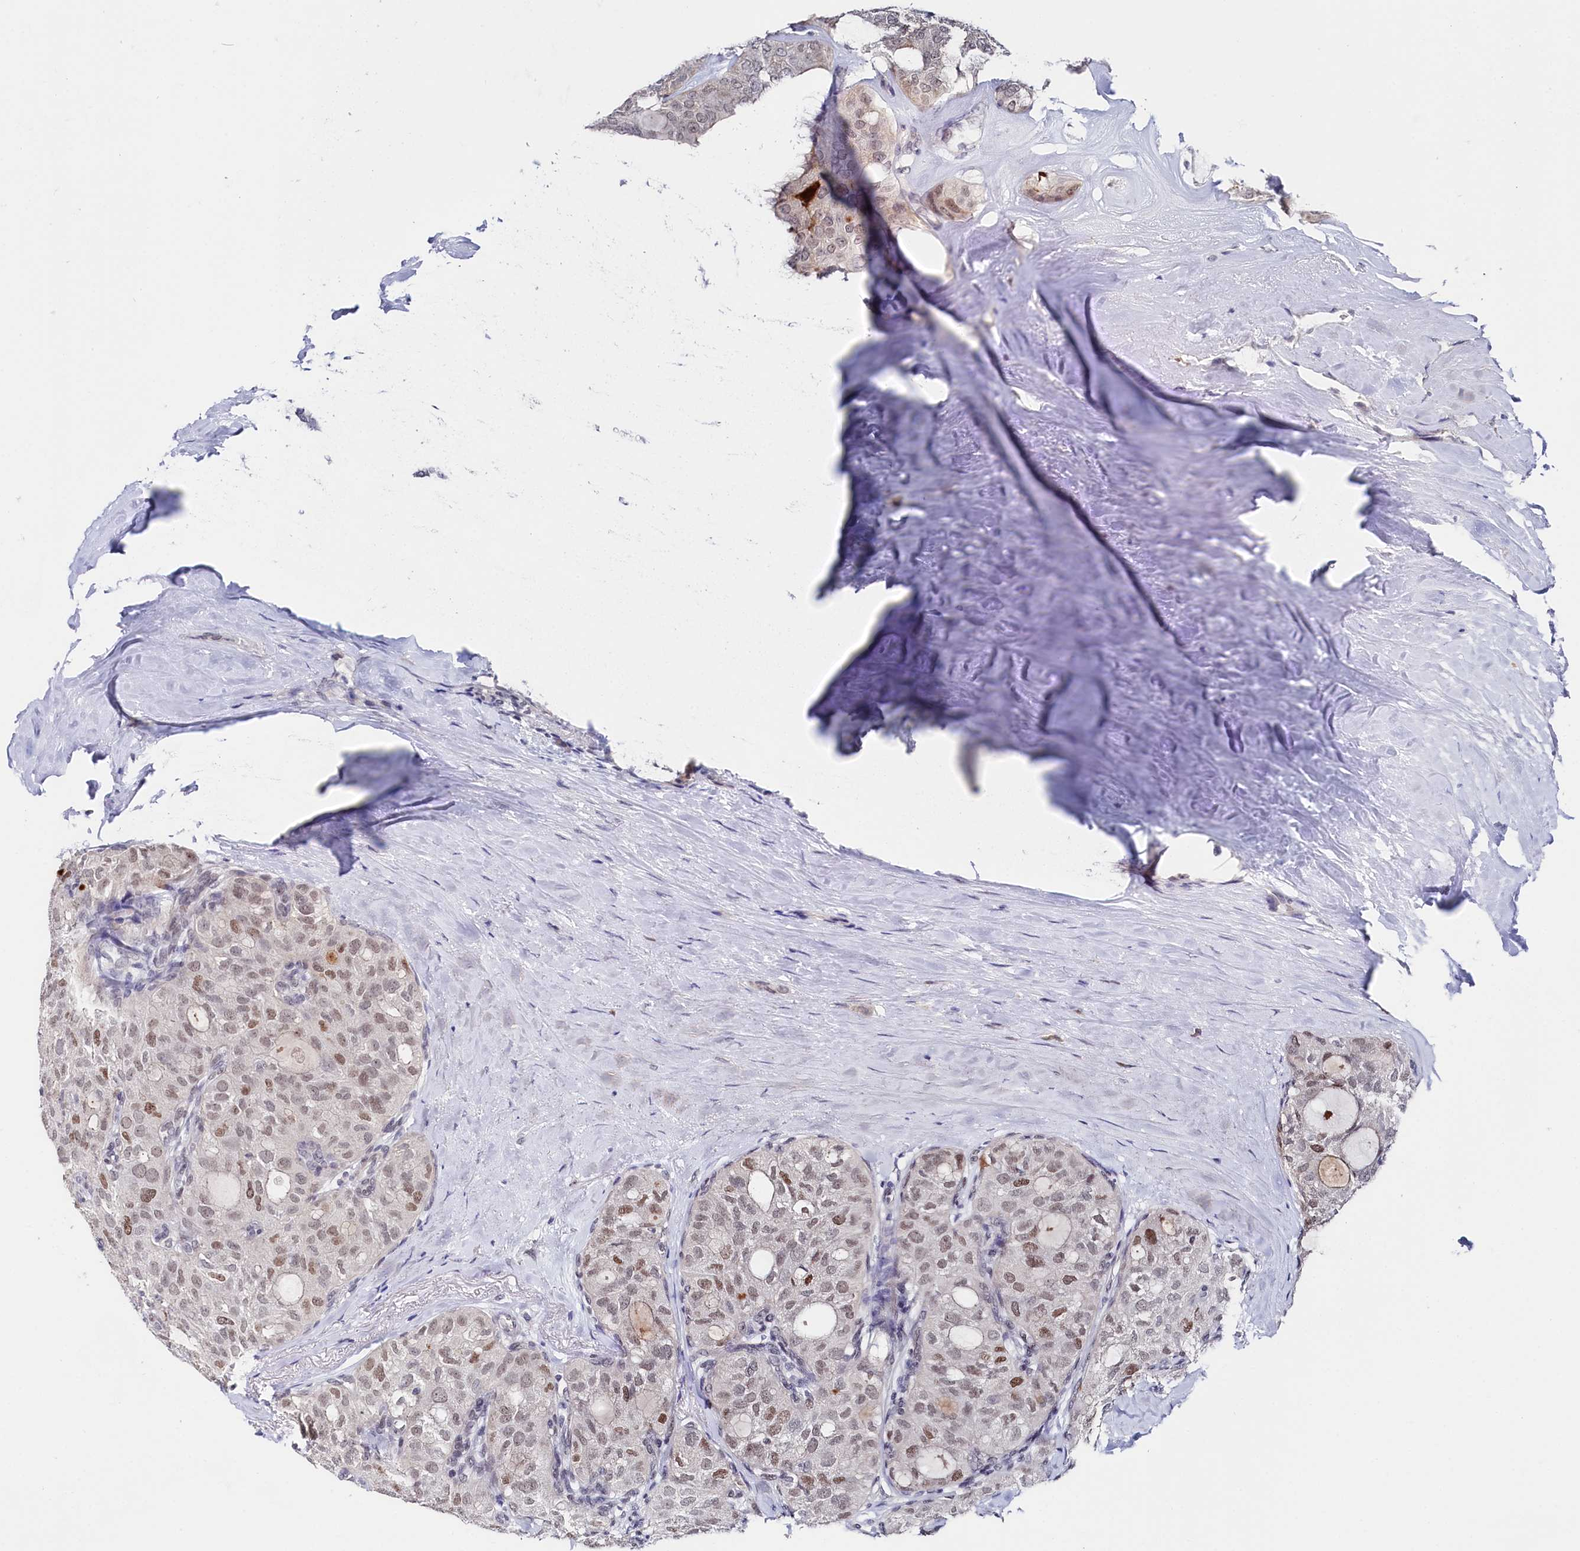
{"staining": {"intensity": "moderate", "quantity": "<25%", "location": "nuclear"}, "tissue": "thyroid cancer", "cell_type": "Tumor cells", "image_type": "cancer", "snomed": [{"axis": "morphology", "description": "Follicular adenoma carcinoma, NOS"}, {"axis": "topography", "description": "Thyroid gland"}], "caption": "The histopathology image reveals immunohistochemical staining of thyroid cancer (follicular adenoma carcinoma). There is moderate nuclear positivity is seen in about <25% of tumor cells.", "gene": "TIGD4", "patient": {"sex": "male", "age": 75}}